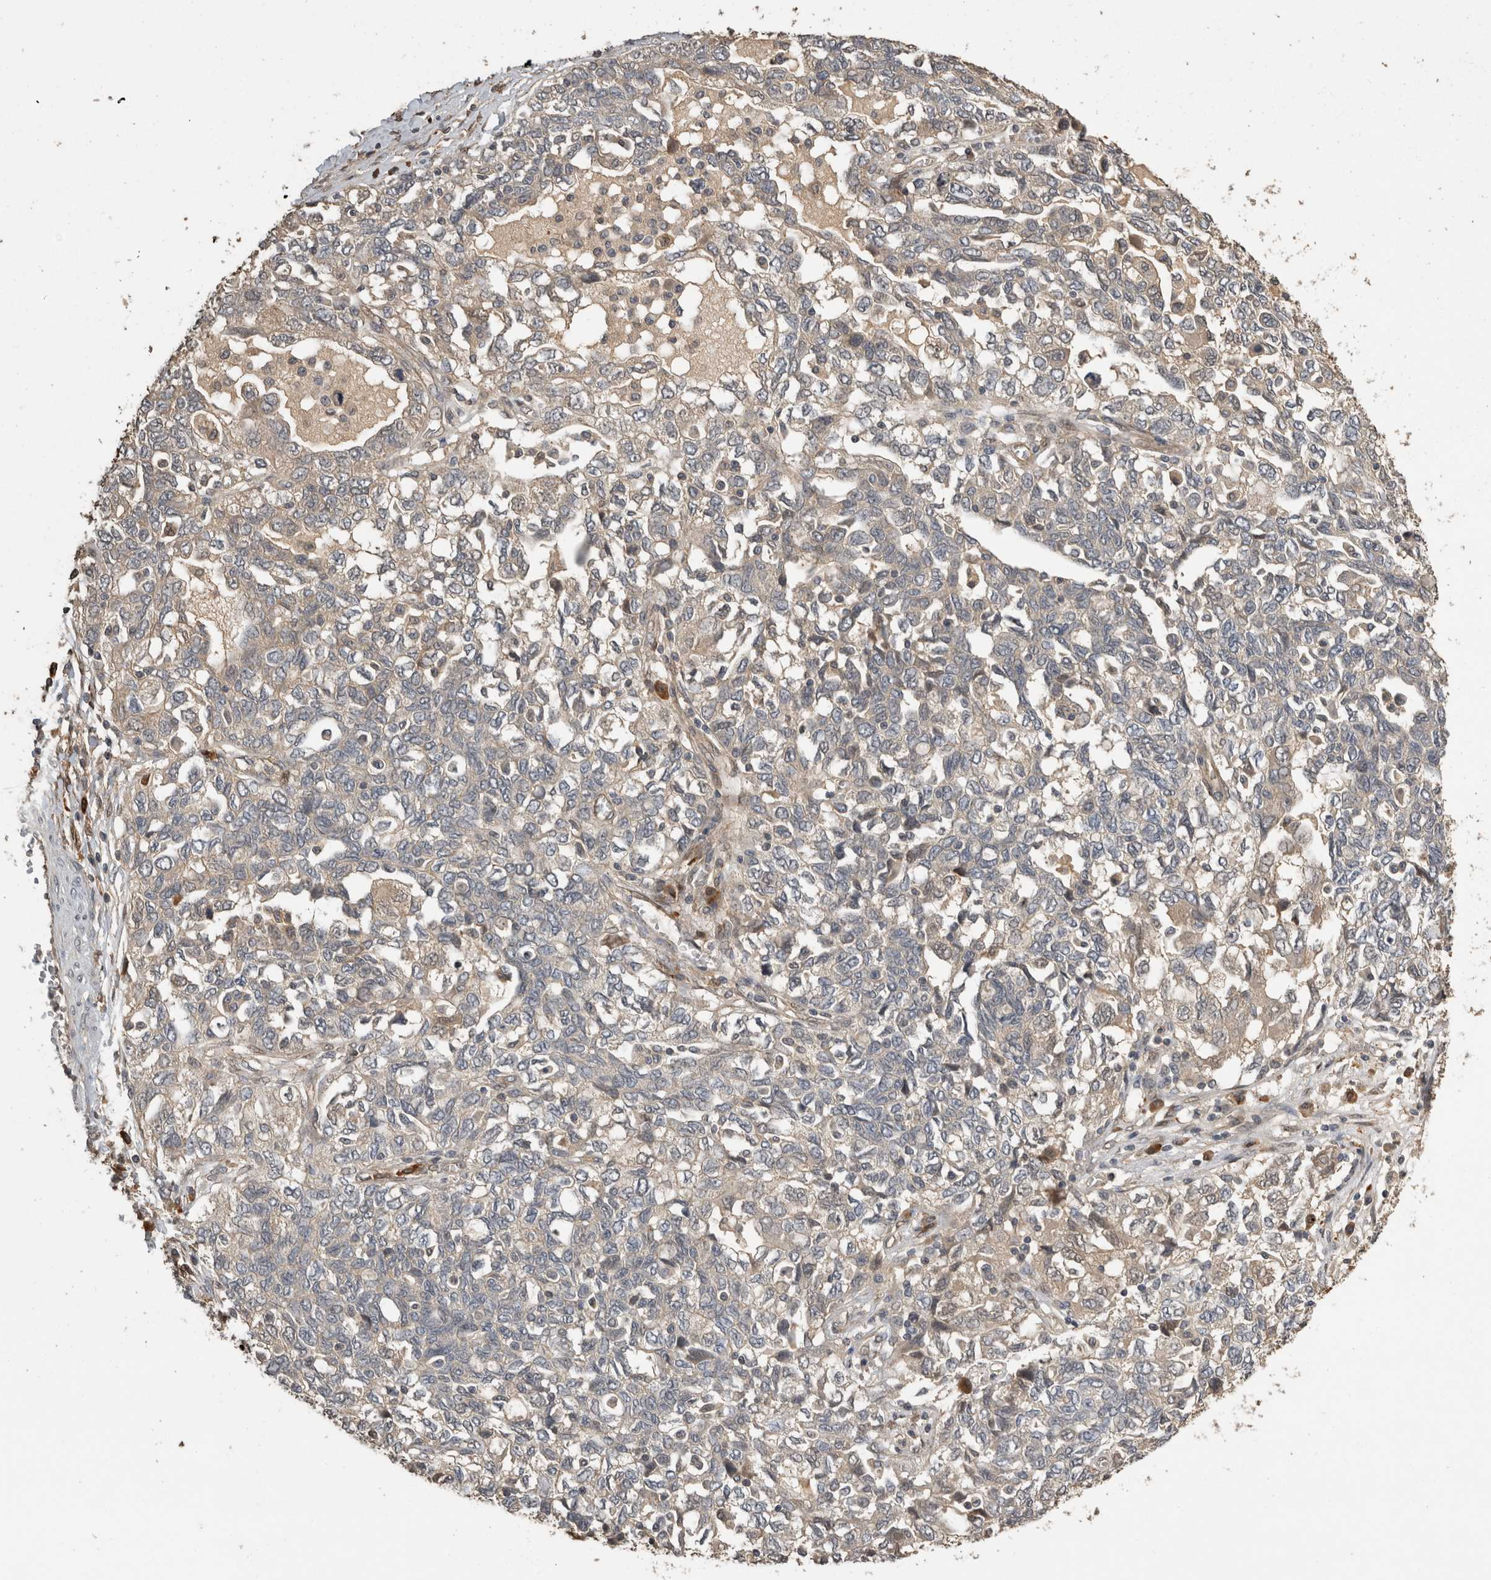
{"staining": {"intensity": "weak", "quantity": "25%-75%", "location": "cytoplasmic/membranous"}, "tissue": "ovarian cancer", "cell_type": "Tumor cells", "image_type": "cancer", "snomed": [{"axis": "morphology", "description": "Carcinoma, NOS"}, {"axis": "morphology", "description": "Cystadenocarcinoma, serous, NOS"}, {"axis": "topography", "description": "Ovary"}], "caption": "Serous cystadenocarcinoma (ovarian) was stained to show a protein in brown. There is low levels of weak cytoplasmic/membranous staining in approximately 25%-75% of tumor cells.", "gene": "RHPN1", "patient": {"sex": "female", "age": 69}}